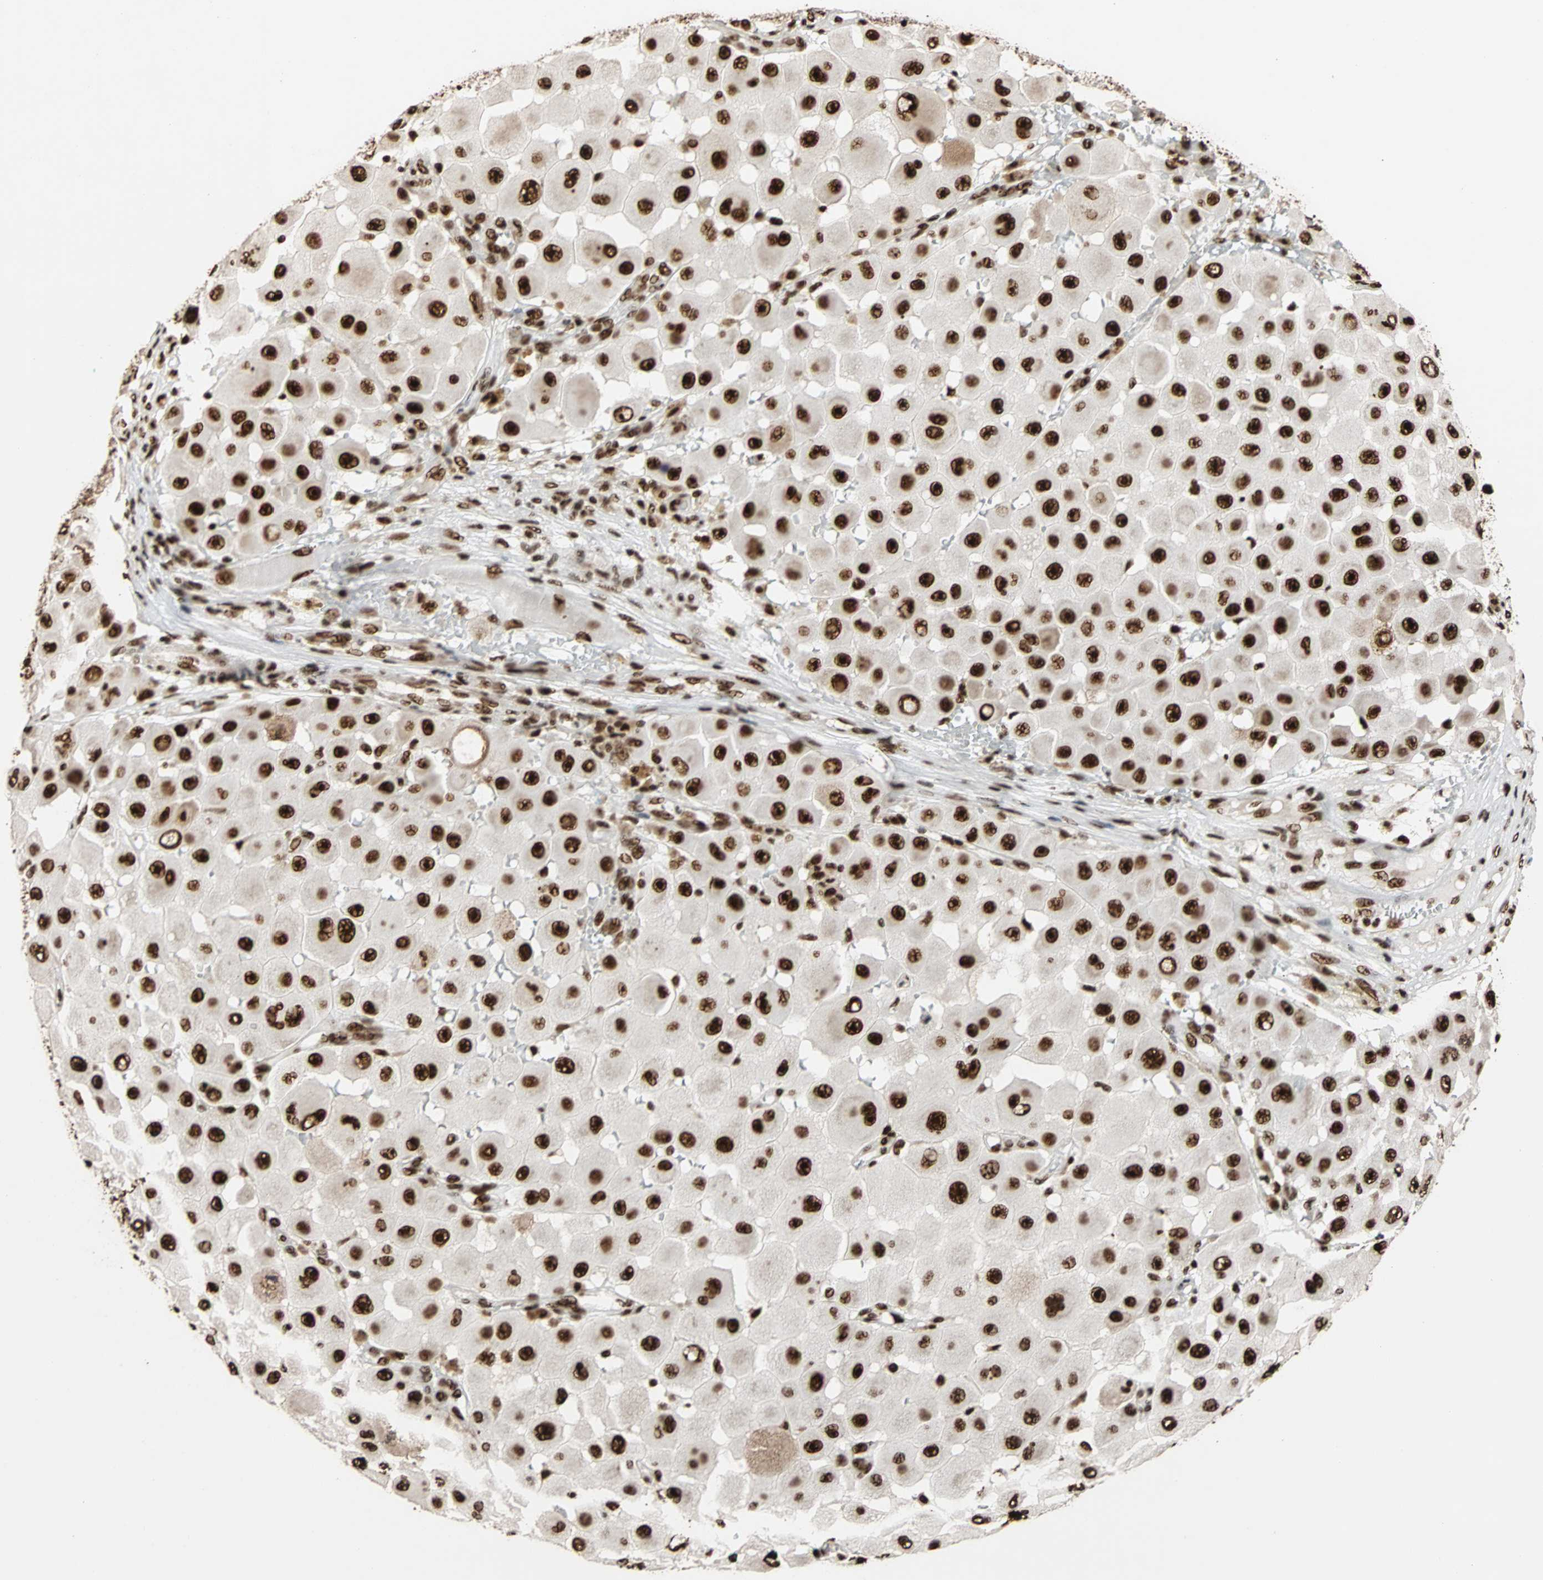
{"staining": {"intensity": "strong", "quantity": ">75%", "location": "nuclear"}, "tissue": "melanoma", "cell_type": "Tumor cells", "image_type": "cancer", "snomed": [{"axis": "morphology", "description": "Malignant melanoma, NOS"}, {"axis": "topography", "description": "Skin"}], "caption": "Immunohistochemistry (IHC) histopathology image of human melanoma stained for a protein (brown), which exhibits high levels of strong nuclear positivity in approximately >75% of tumor cells.", "gene": "ILF2", "patient": {"sex": "female", "age": 81}}